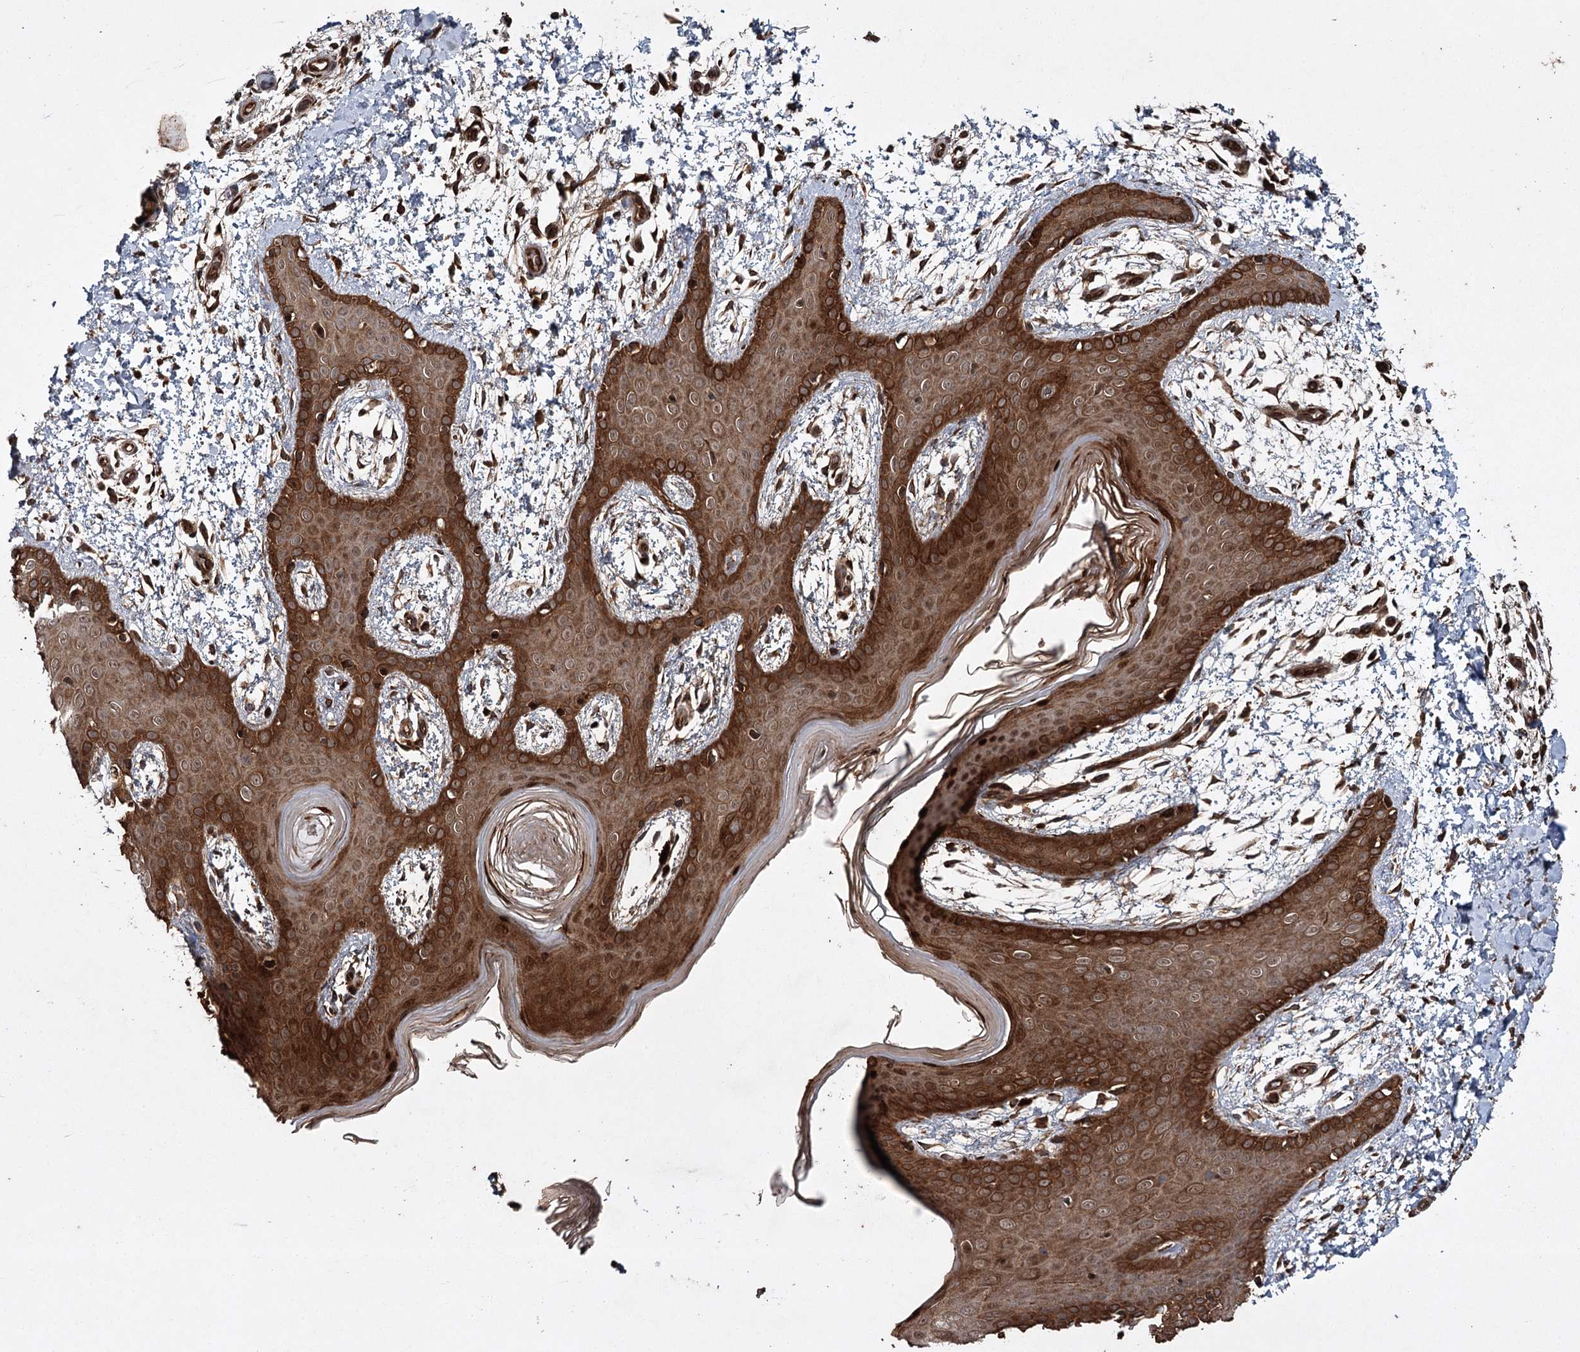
{"staining": {"intensity": "moderate", "quantity": ">75%", "location": "cytoplasmic/membranous,nuclear"}, "tissue": "skin", "cell_type": "Fibroblasts", "image_type": "normal", "snomed": [{"axis": "morphology", "description": "Normal tissue, NOS"}, {"axis": "topography", "description": "Skin"}], "caption": "Immunohistochemistry (IHC) staining of unremarkable skin, which shows medium levels of moderate cytoplasmic/membranous,nuclear staining in about >75% of fibroblasts indicating moderate cytoplasmic/membranous,nuclear protein staining. The staining was performed using DAB (3,3'-diaminobenzidine) (brown) for protein detection and nuclei were counterstained in hematoxylin (blue).", "gene": "RPAP3", "patient": {"sex": "male", "age": 36}}